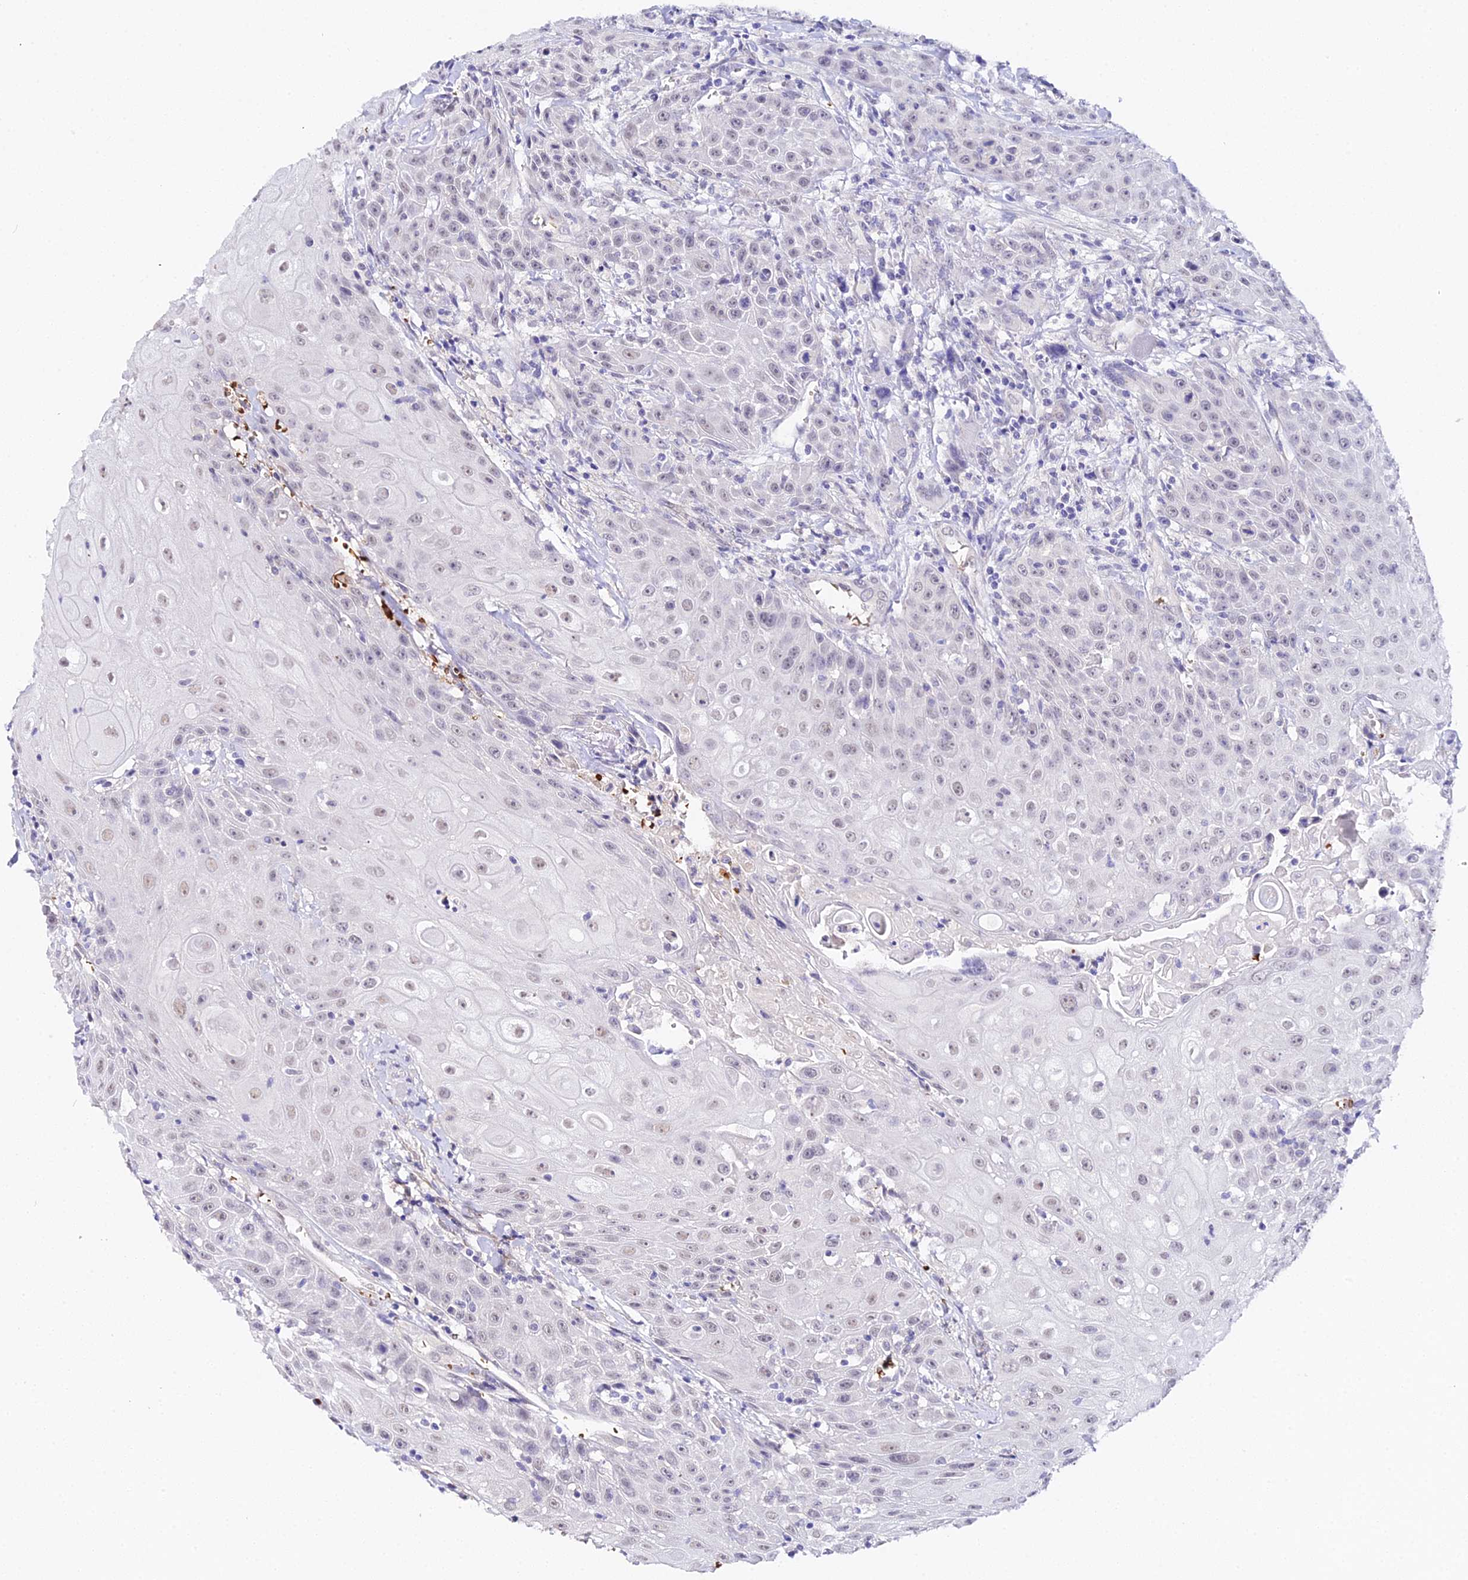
{"staining": {"intensity": "weak", "quantity": "<25%", "location": "nuclear"}, "tissue": "head and neck cancer", "cell_type": "Tumor cells", "image_type": "cancer", "snomed": [{"axis": "morphology", "description": "Squamous cell carcinoma, NOS"}, {"axis": "topography", "description": "Oral tissue"}, {"axis": "topography", "description": "Head-Neck"}], "caption": "An immunohistochemistry (IHC) image of head and neck cancer is shown. There is no staining in tumor cells of head and neck cancer.", "gene": "CFAP45", "patient": {"sex": "female", "age": 82}}